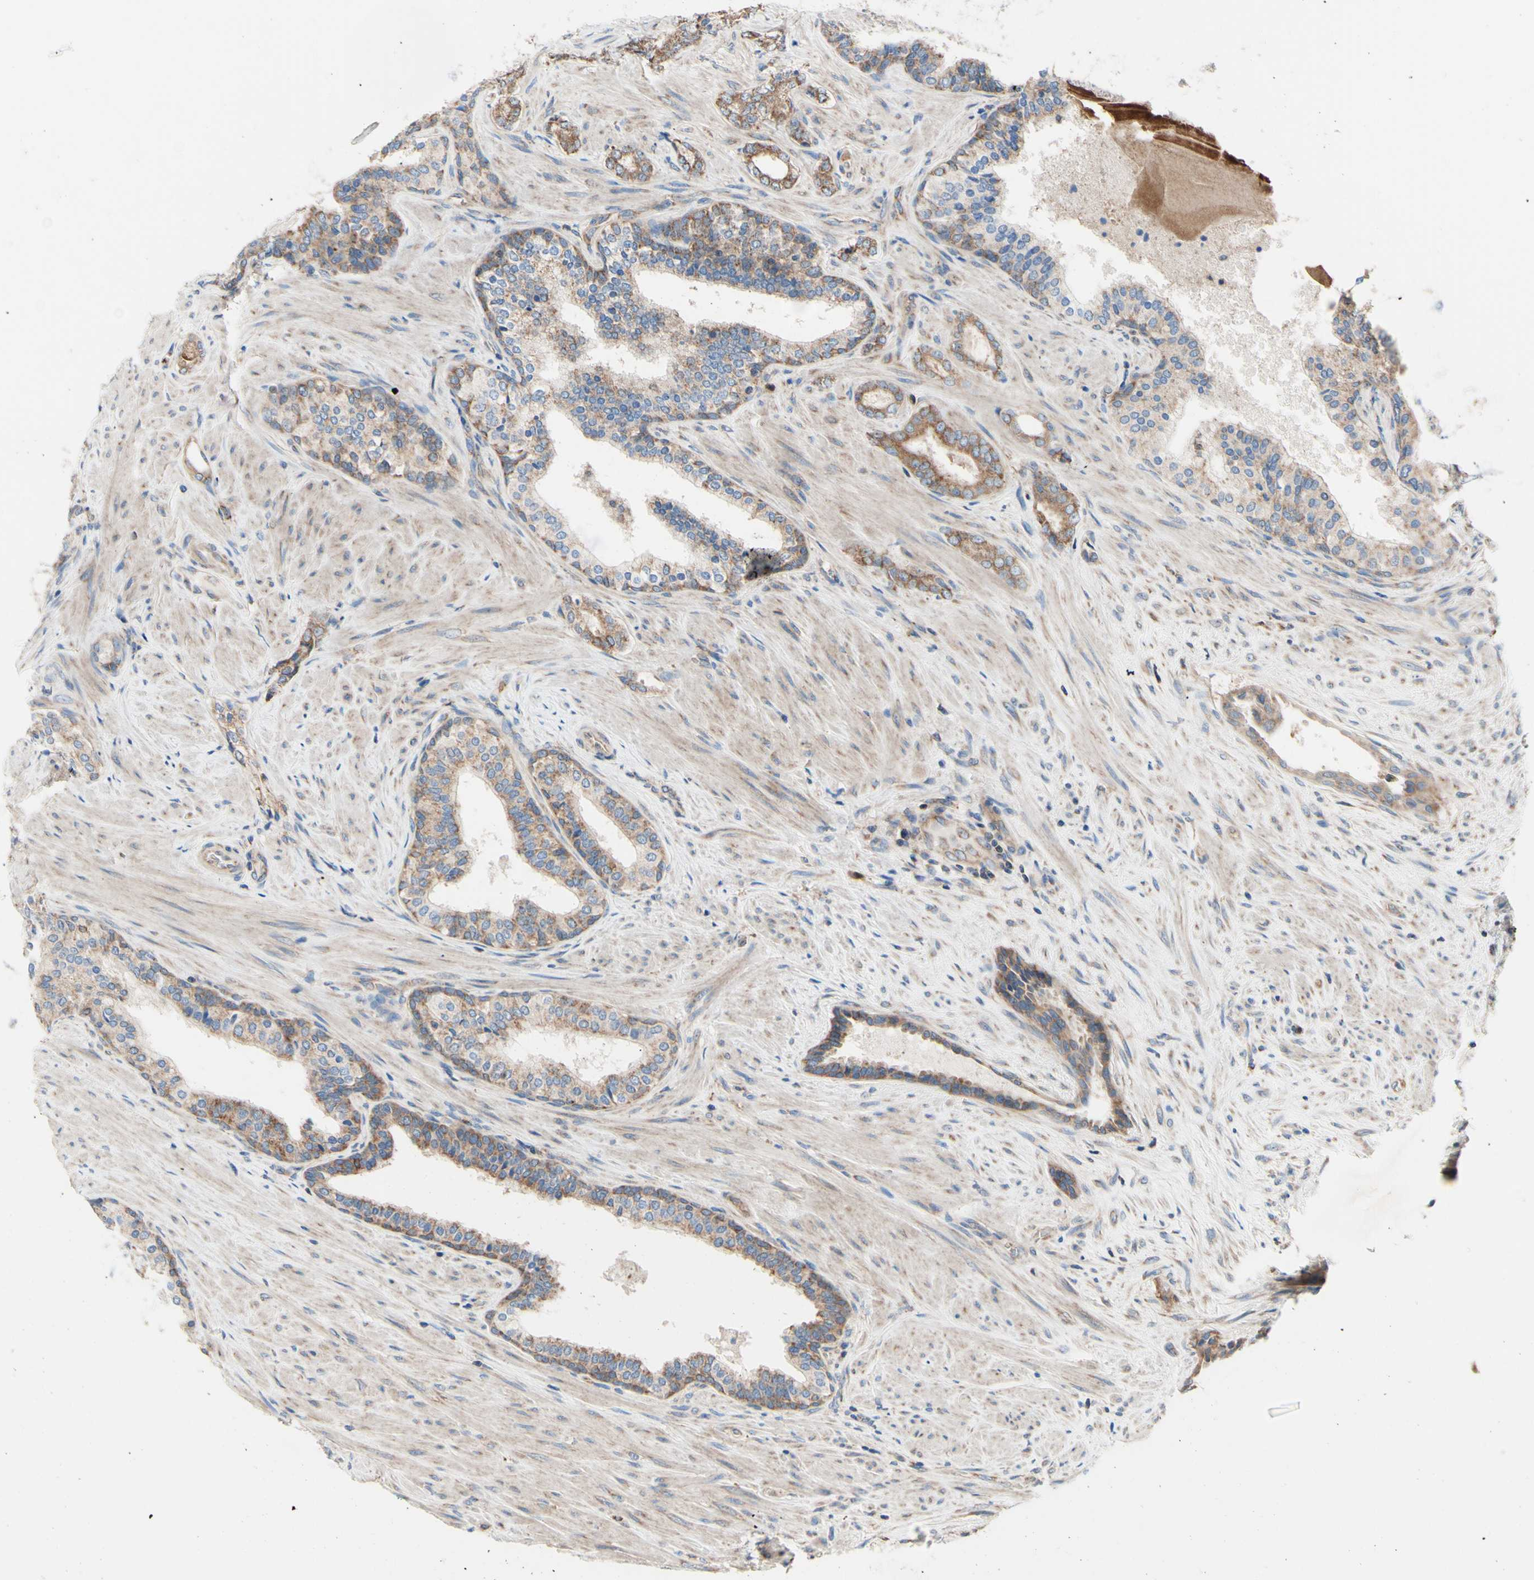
{"staining": {"intensity": "moderate", "quantity": ">75%", "location": "cytoplasmic/membranous"}, "tissue": "prostate cancer", "cell_type": "Tumor cells", "image_type": "cancer", "snomed": [{"axis": "morphology", "description": "Adenocarcinoma, Low grade"}, {"axis": "topography", "description": "Prostate"}], "caption": "Tumor cells exhibit moderate cytoplasmic/membranous positivity in approximately >75% of cells in prostate cancer (low-grade adenocarcinoma).", "gene": "FMR1", "patient": {"sex": "male", "age": 60}}